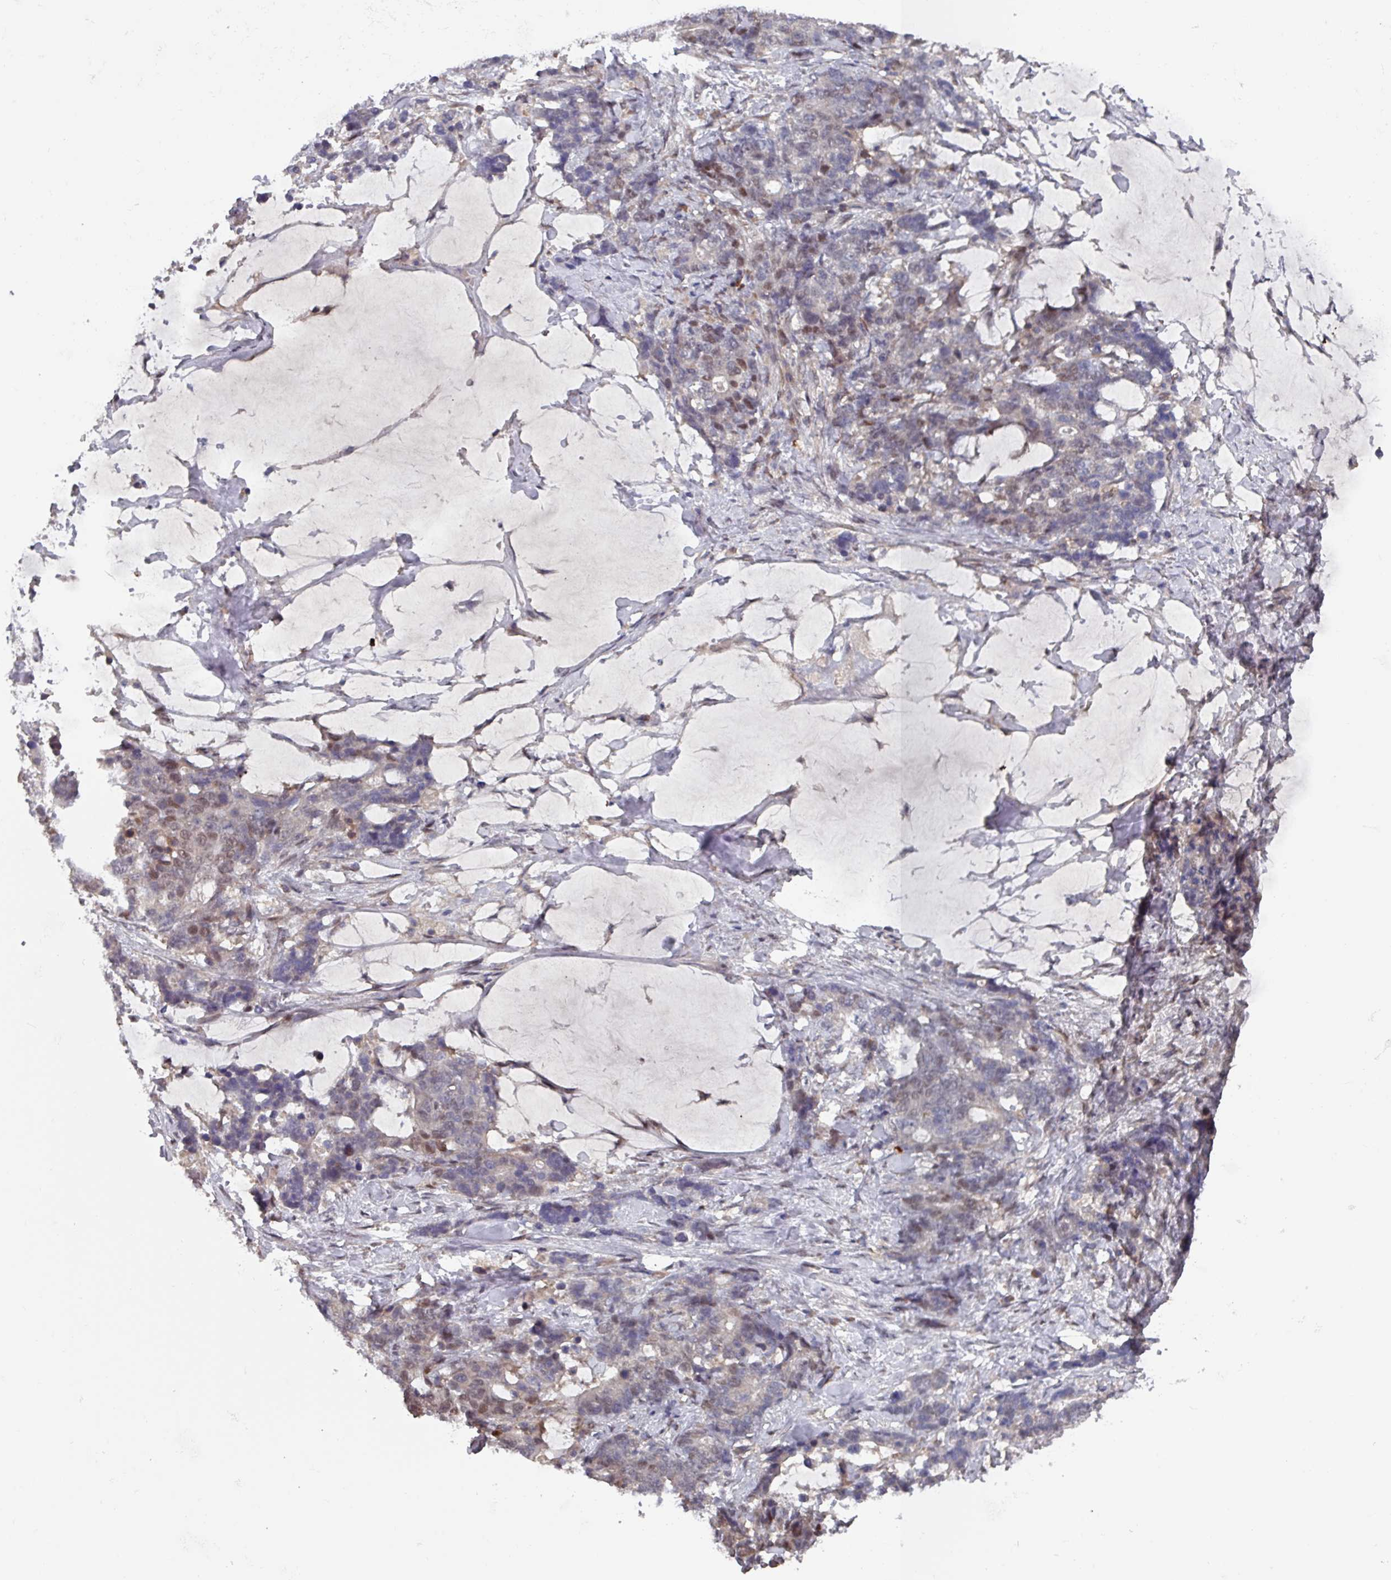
{"staining": {"intensity": "moderate", "quantity": "<25%", "location": "nuclear"}, "tissue": "stomach cancer", "cell_type": "Tumor cells", "image_type": "cancer", "snomed": [{"axis": "morphology", "description": "Normal tissue, NOS"}, {"axis": "morphology", "description": "Adenocarcinoma, NOS"}, {"axis": "topography", "description": "Stomach"}], "caption": "Moderate nuclear protein positivity is identified in approximately <25% of tumor cells in stomach adenocarcinoma.", "gene": "PRRX1", "patient": {"sex": "female", "age": 64}}